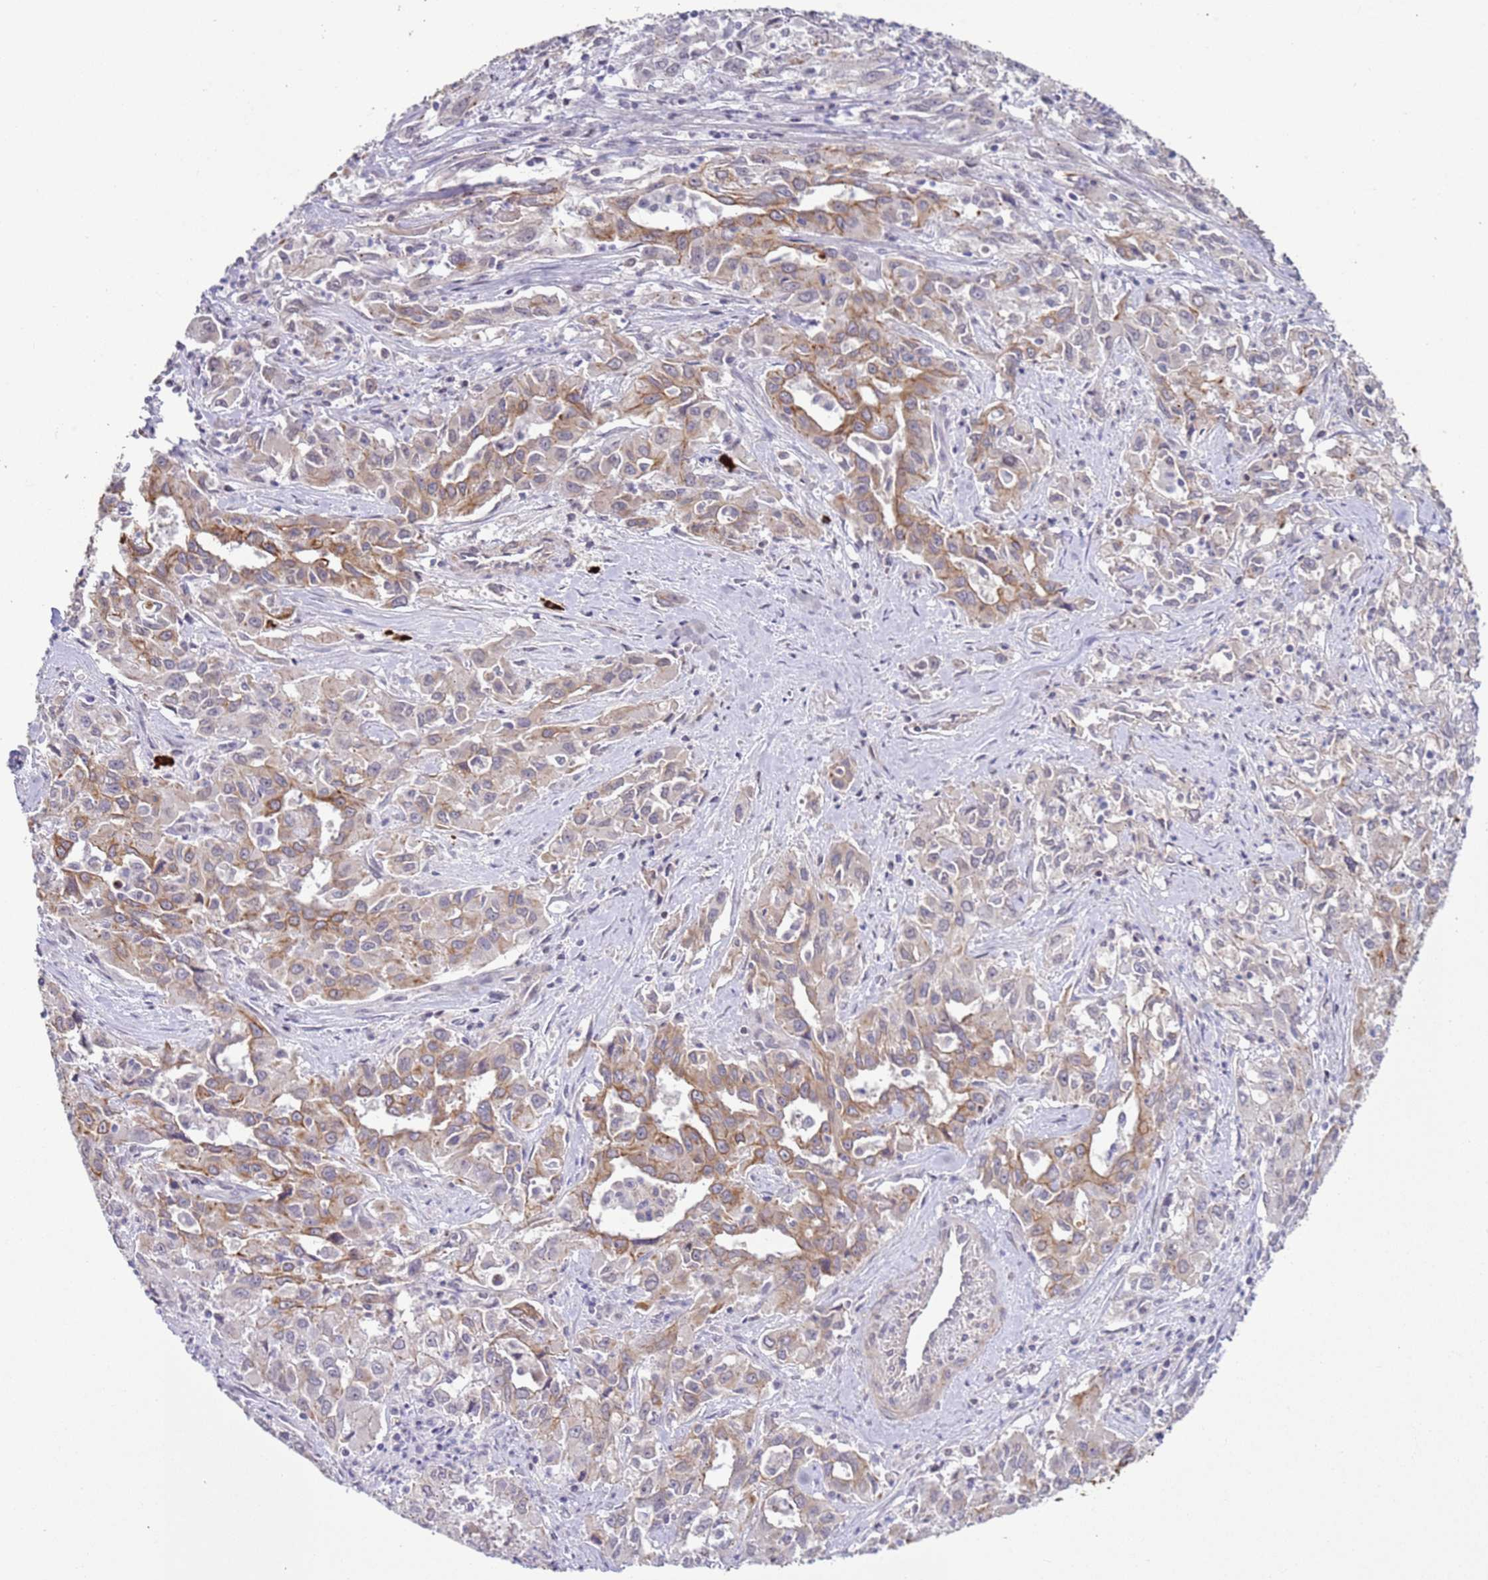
{"staining": {"intensity": "moderate", "quantity": ">75%", "location": "cytoplasmic/membranous"}, "tissue": "liver cancer", "cell_type": "Tumor cells", "image_type": "cancer", "snomed": [{"axis": "morphology", "description": "Carcinoma, Hepatocellular, NOS"}, {"axis": "topography", "description": "Liver"}], "caption": "Tumor cells demonstrate medium levels of moderate cytoplasmic/membranous positivity in about >75% of cells in liver cancer (hepatocellular carcinoma). (Brightfield microscopy of DAB IHC at high magnification).", "gene": "NPAP1", "patient": {"sex": "male", "age": 63}}